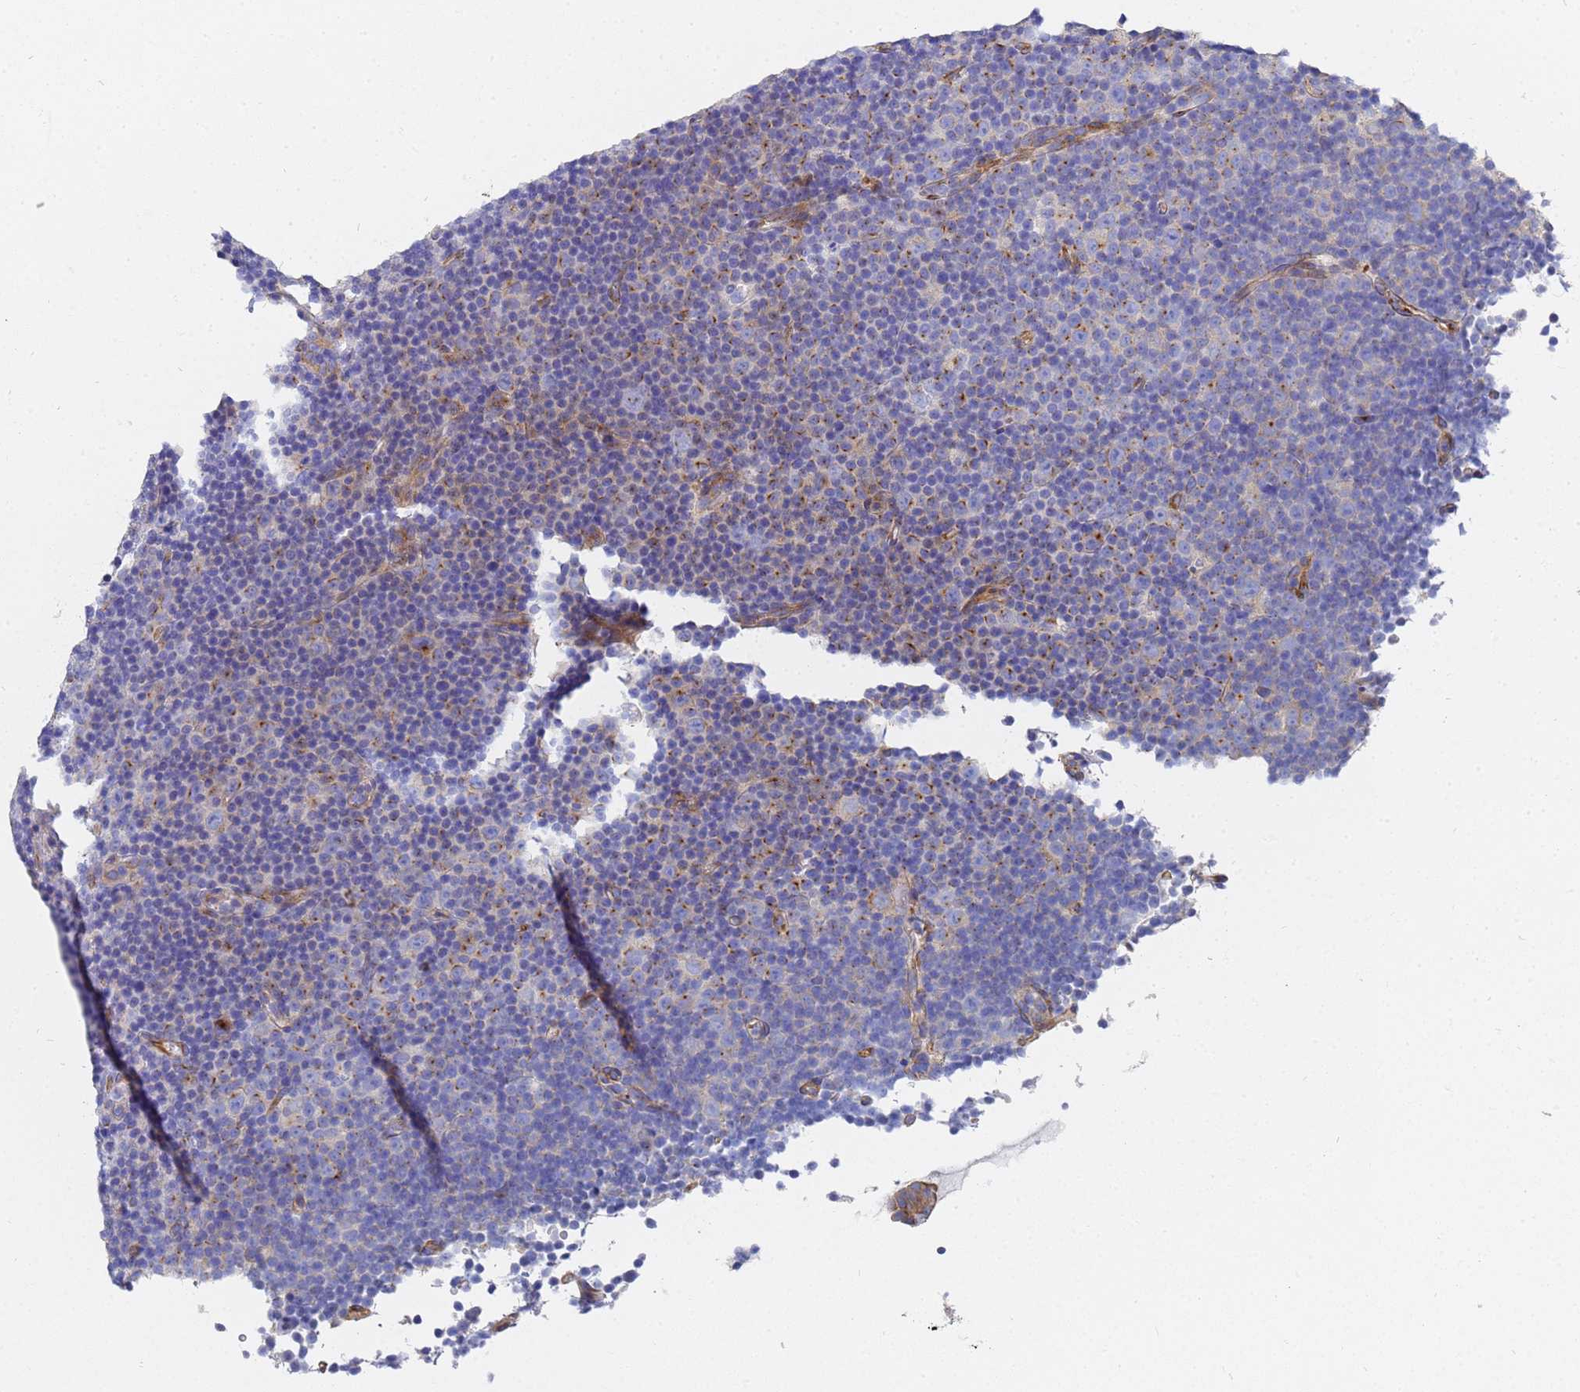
{"staining": {"intensity": "negative", "quantity": "none", "location": "none"}, "tissue": "lymphoma", "cell_type": "Tumor cells", "image_type": "cancer", "snomed": [{"axis": "morphology", "description": "Malignant lymphoma, non-Hodgkin's type, Low grade"}, {"axis": "topography", "description": "Lymph node"}], "caption": "Protein analysis of malignant lymphoma, non-Hodgkin's type (low-grade) shows no significant expression in tumor cells.", "gene": "TUBB1", "patient": {"sex": "female", "age": 67}}